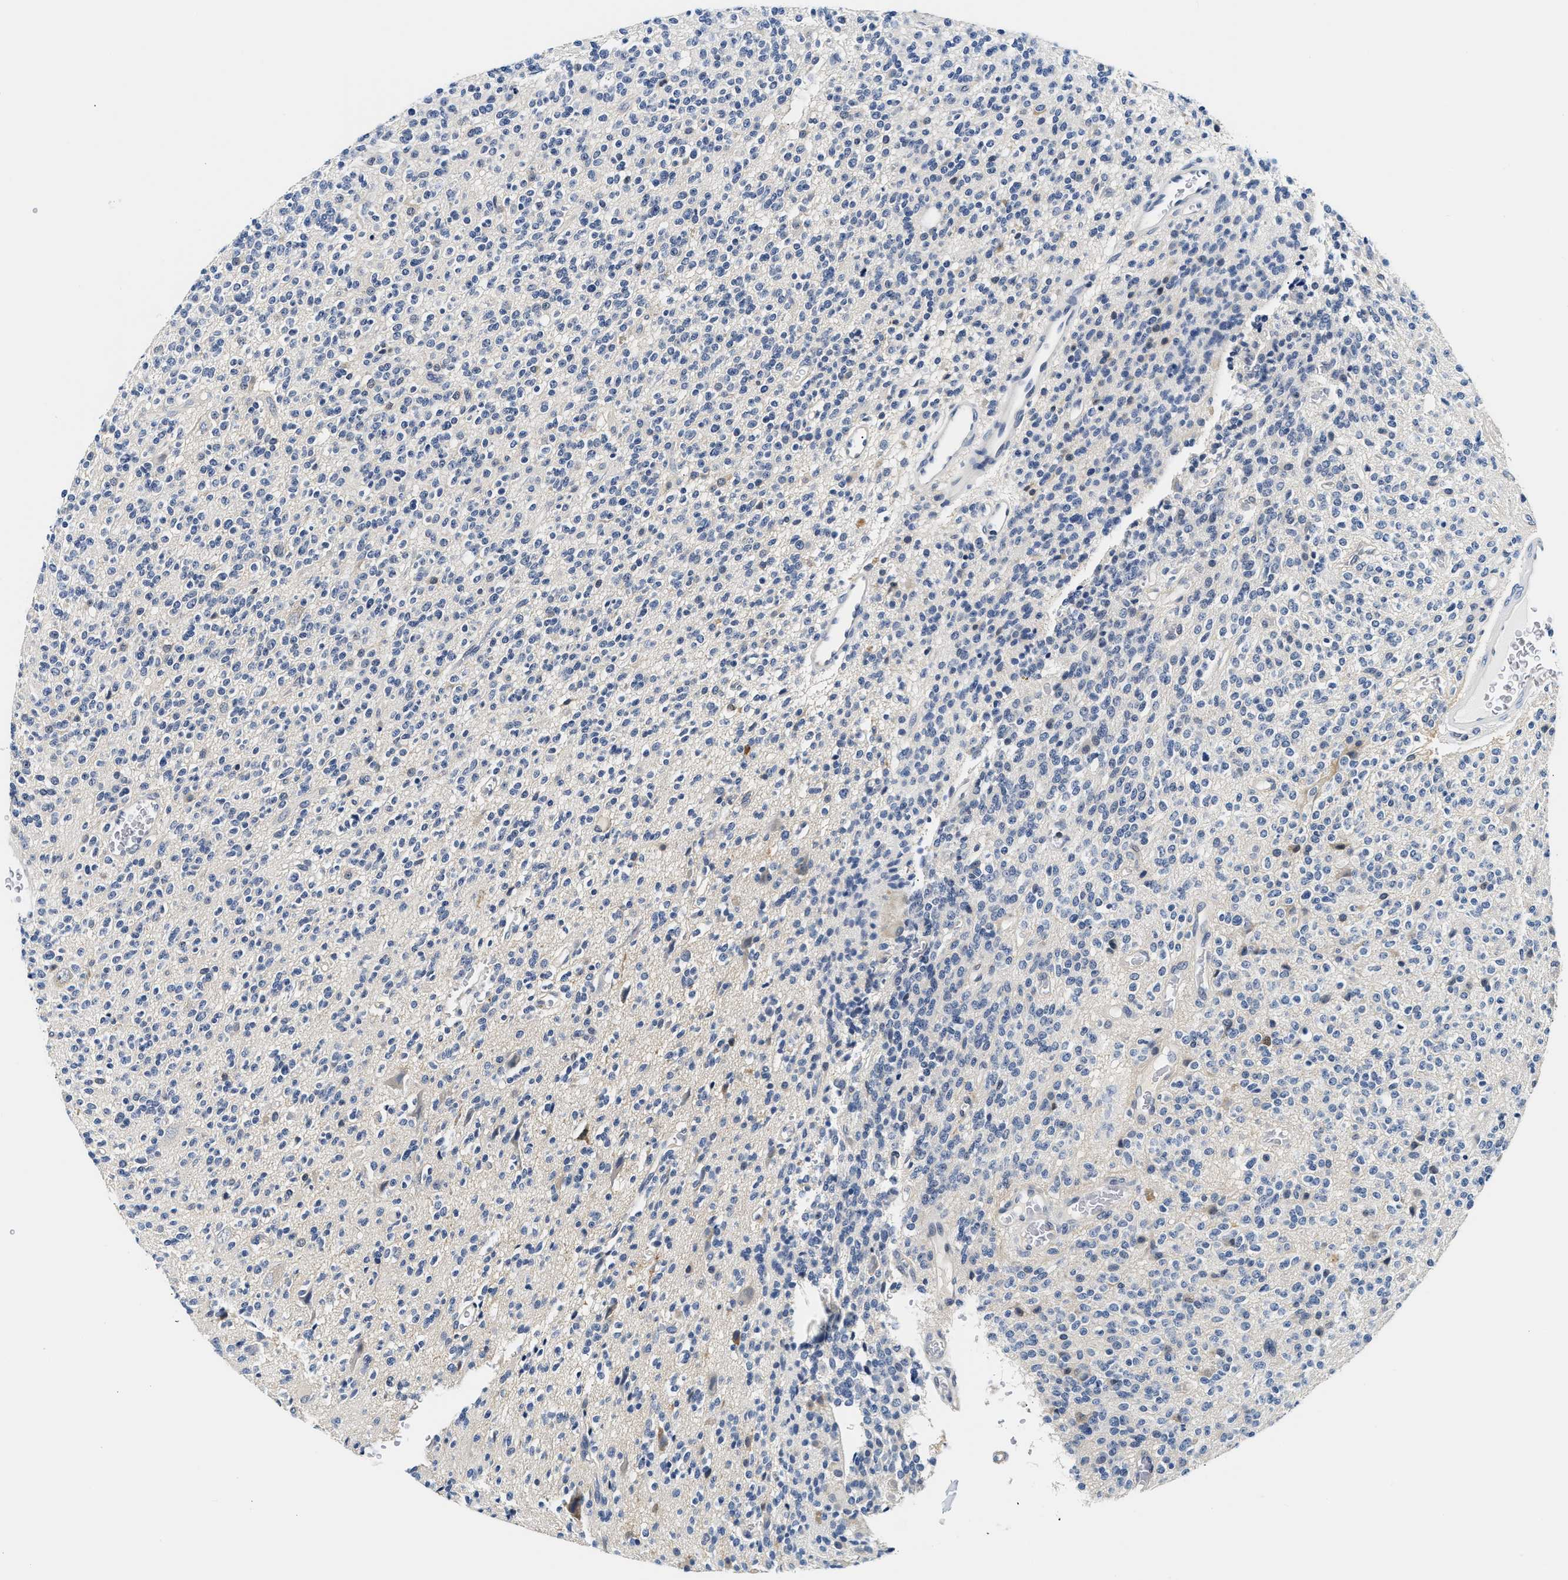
{"staining": {"intensity": "negative", "quantity": "none", "location": "none"}, "tissue": "glioma", "cell_type": "Tumor cells", "image_type": "cancer", "snomed": [{"axis": "morphology", "description": "Glioma, malignant, High grade"}, {"axis": "topography", "description": "Brain"}], "caption": "Immunohistochemical staining of human malignant glioma (high-grade) demonstrates no significant staining in tumor cells.", "gene": "UCHL3", "patient": {"sex": "male", "age": 34}}